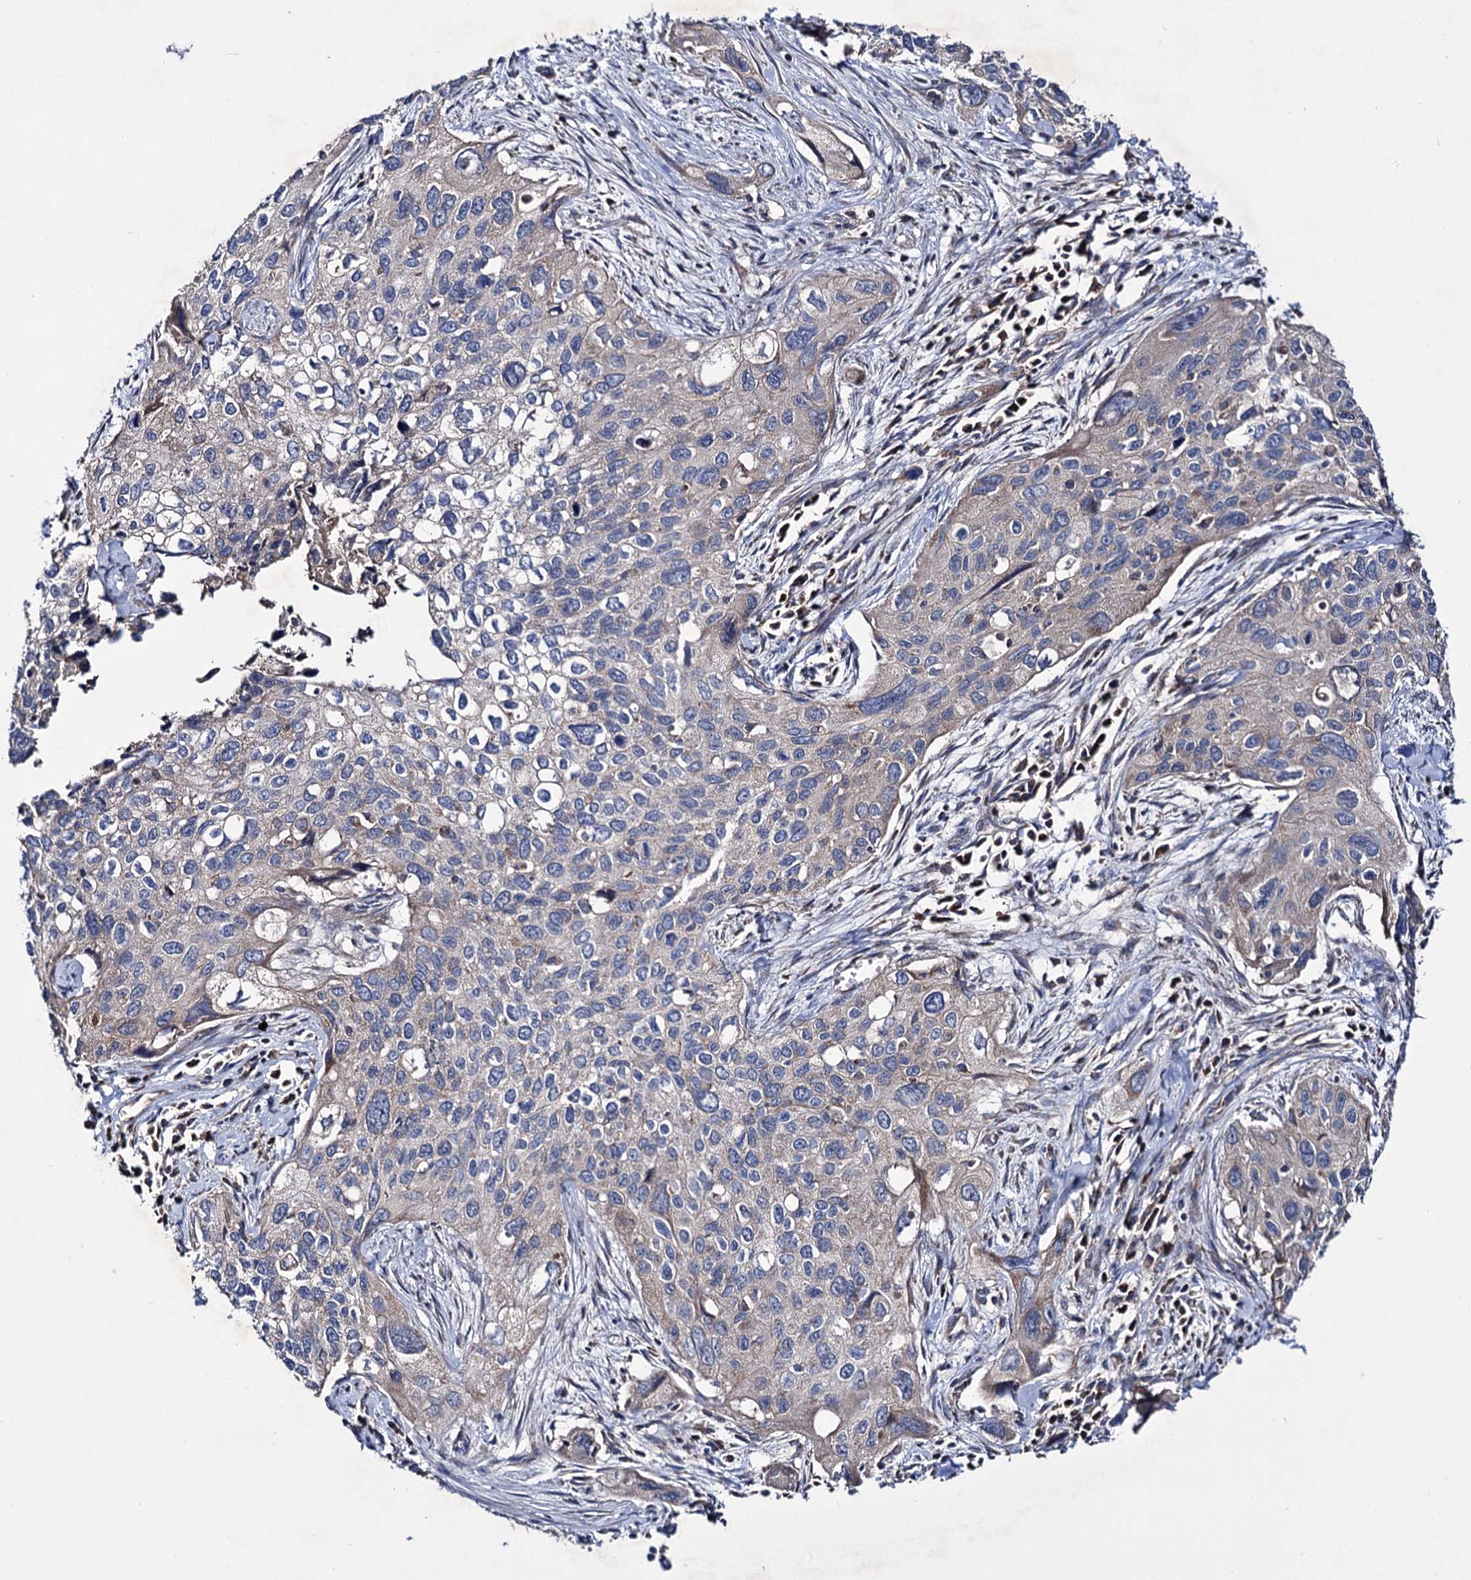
{"staining": {"intensity": "negative", "quantity": "none", "location": "none"}, "tissue": "cervical cancer", "cell_type": "Tumor cells", "image_type": "cancer", "snomed": [{"axis": "morphology", "description": "Squamous cell carcinoma, NOS"}, {"axis": "topography", "description": "Cervix"}], "caption": "The immunohistochemistry (IHC) image has no significant staining in tumor cells of squamous cell carcinoma (cervical) tissue. Nuclei are stained in blue.", "gene": "CLPB", "patient": {"sex": "female", "age": 55}}